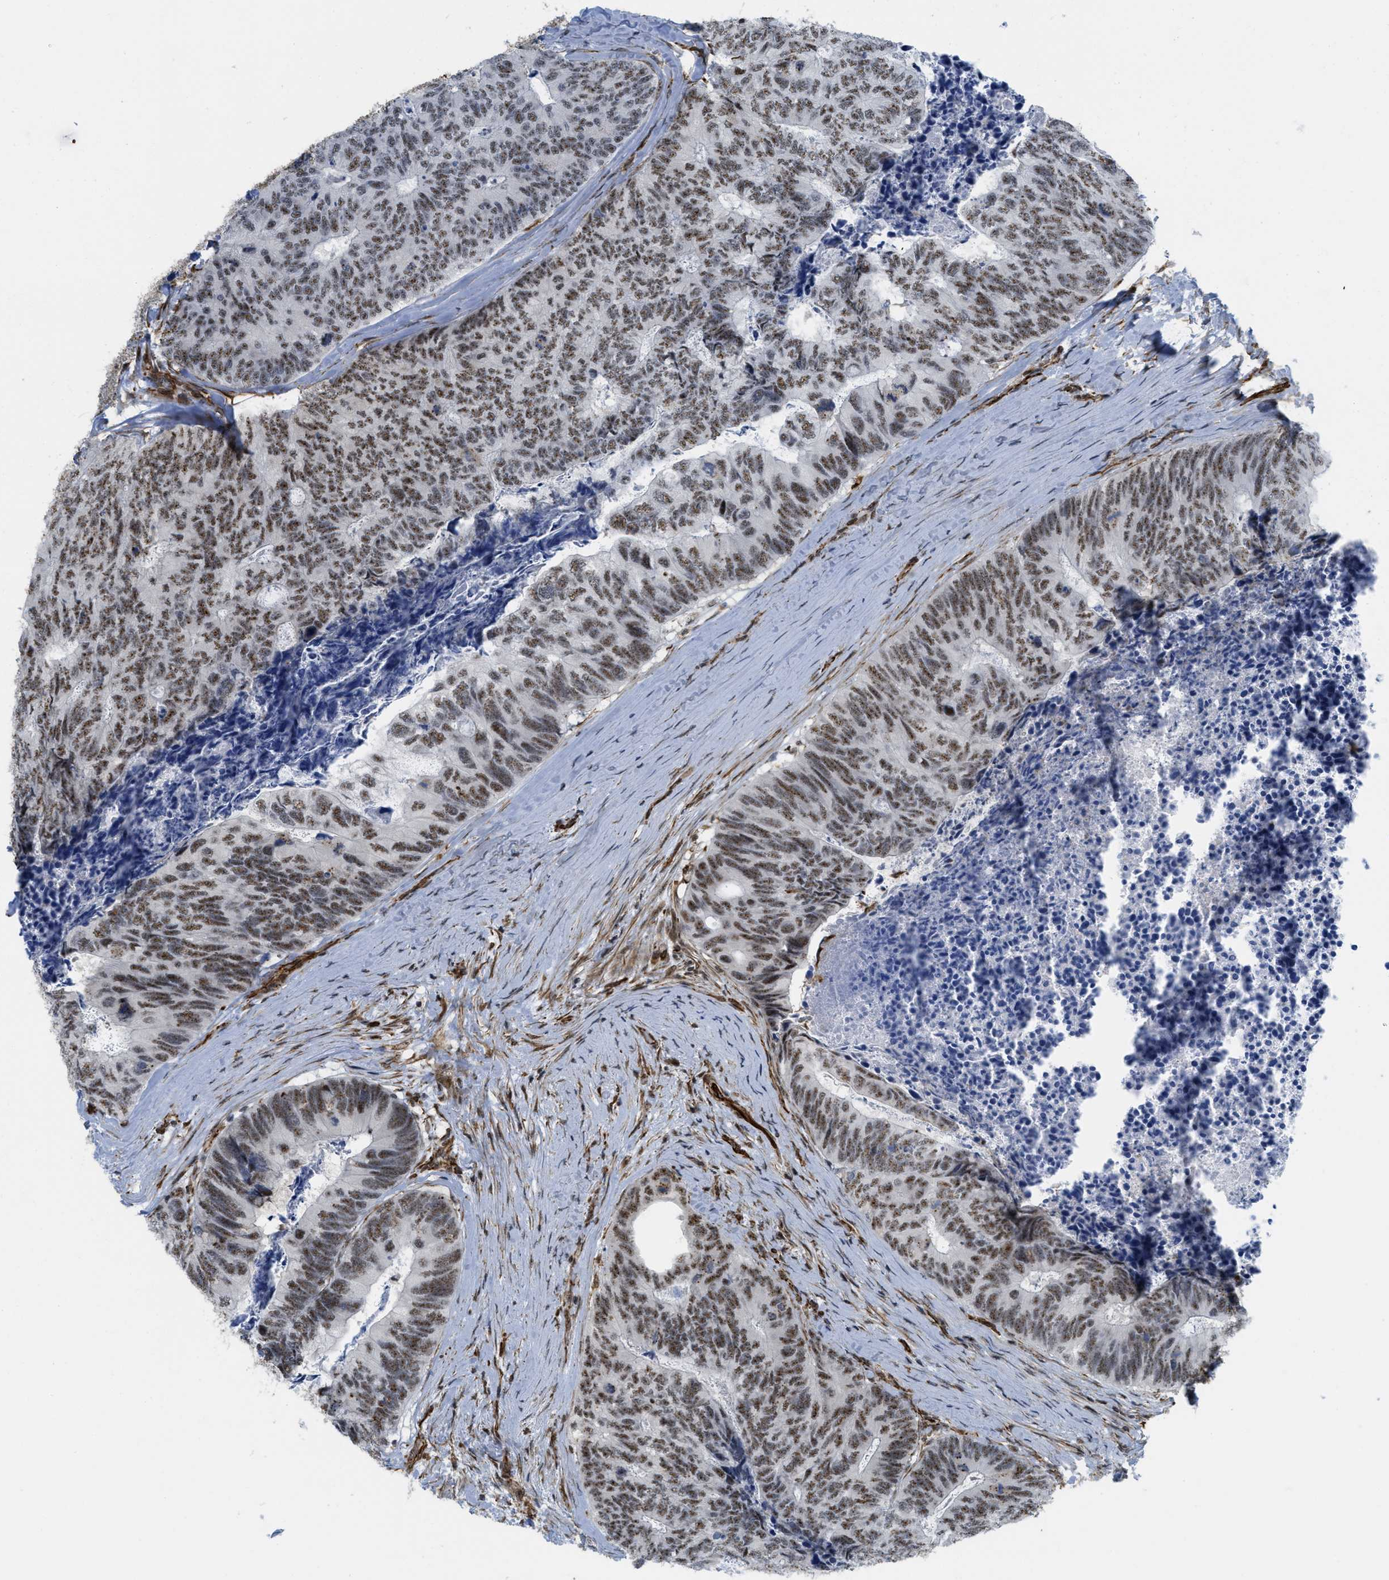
{"staining": {"intensity": "moderate", "quantity": ">75%", "location": "nuclear"}, "tissue": "colorectal cancer", "cell_type": "Tumor cells", "image_type": "cancer", "snomed": [{"axis": "morphology", "description": "Adenocarcinoma, NOS"}, {"axis": "topography", "description": "Colon"}], "caption": "Adenocarcinoma (colorectal) tissue reveals moderate nuclear staining in about >75% of tumor cells", "gene": "LRRC8B", "patient": {"sex": "female", "age": 67}}